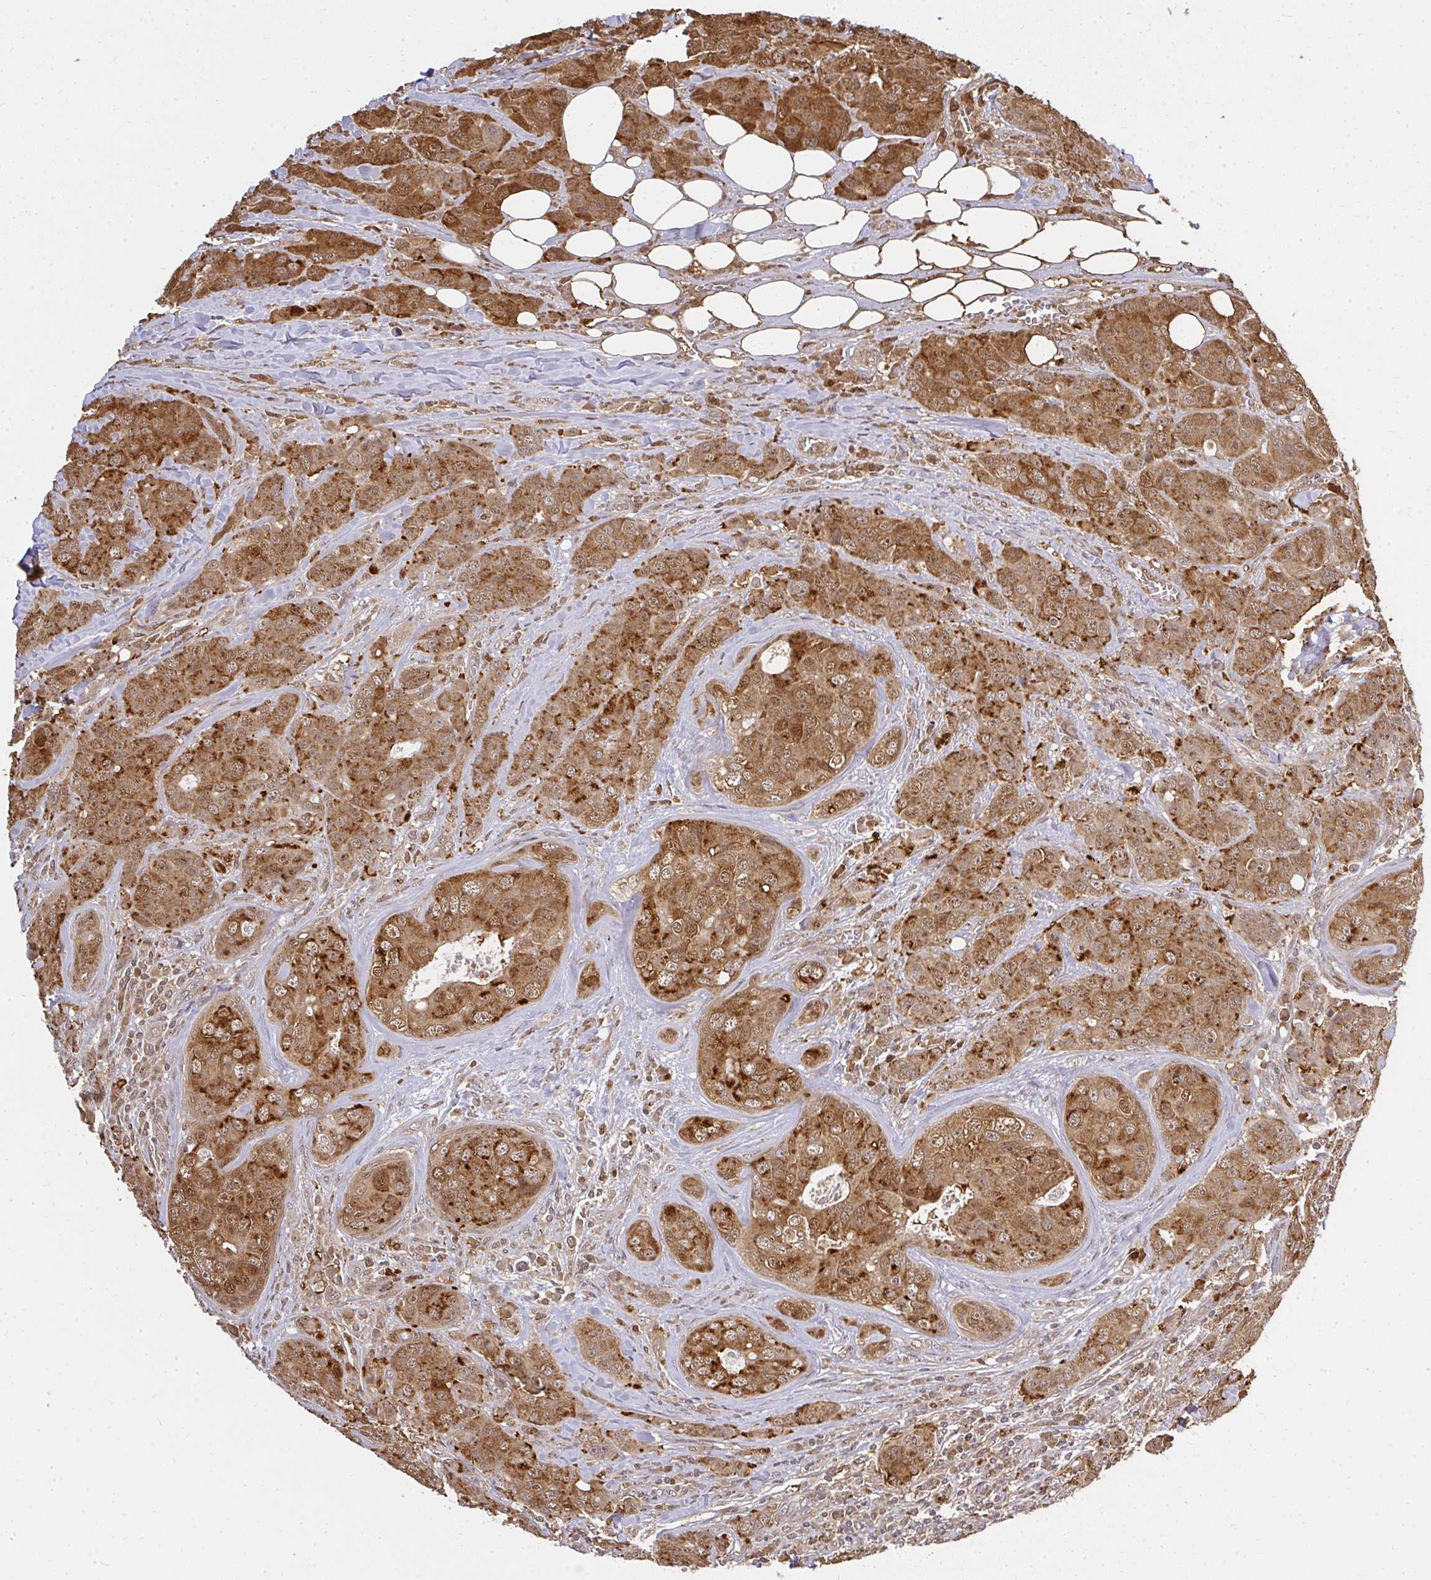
{"staining": {"intensity": "strong", "quantity": ">75%", "location": "cytoplasmic/membranous,nuclear"}, "tissue": "breast cancer", "cell_type": "Tumor cells", "image_type": "cancer", "snomed": [{"axis": "morphology", "description": "Duct carcinoma"}, {"axis": "topography", "description": "Breast"}], "caption": "Protein staining exhibits strong cytoplasmic/membranous and nuclear positivity in about >75% of tumor cells in breast invasive ductal carcinoma.", "gene": "LARS2", "patient": {"sex": "female", "age": 43}}